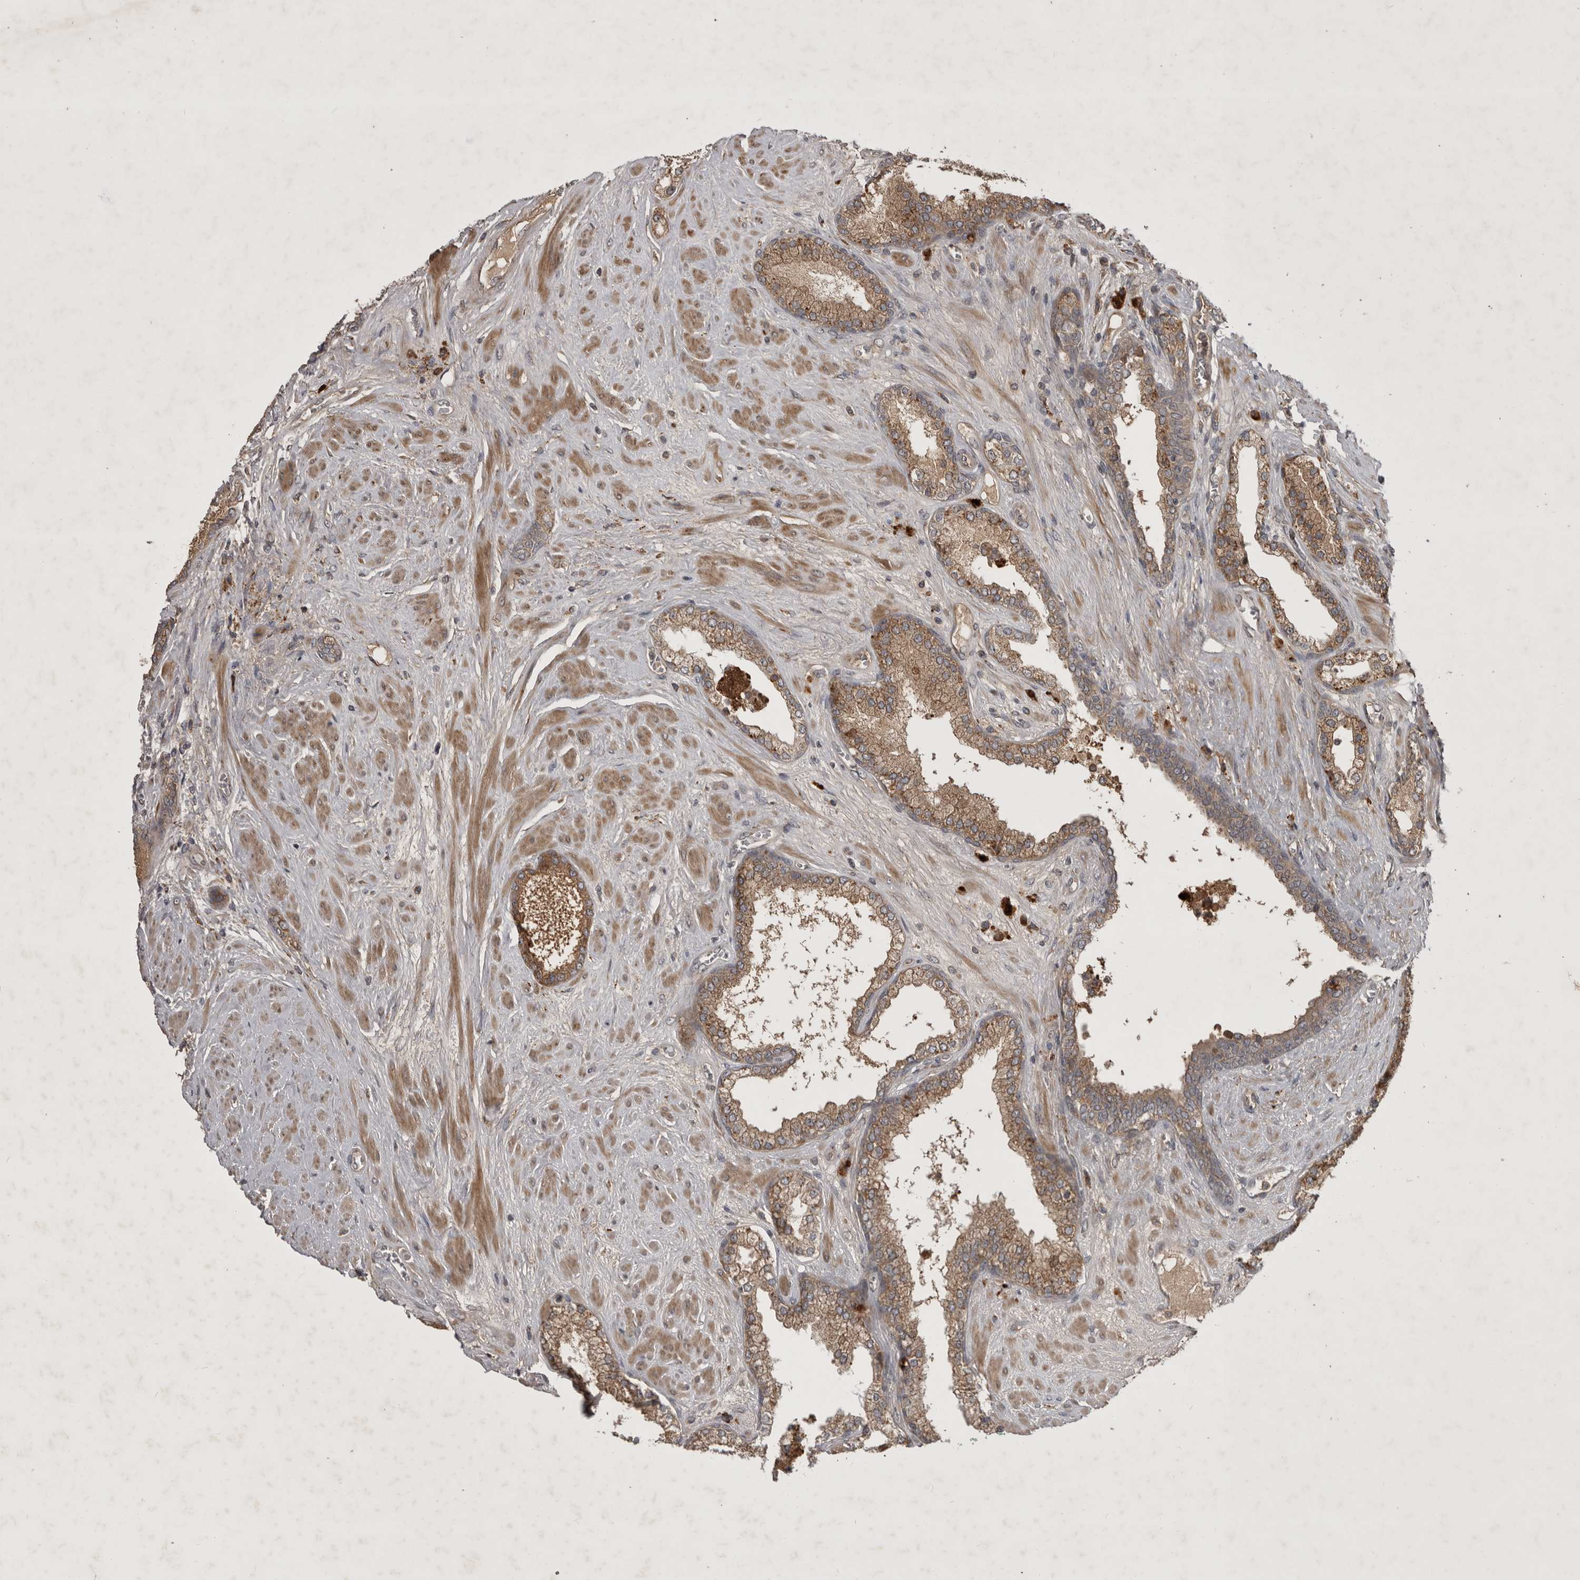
{"staining": {"intensity": "moderate", "quantity": ">75%", "location": "cytoplasmic/membranous"}, "tissue": "prostate cancer", "cell_type": "Tumor cells", "image_type": "cancer", "snomed": [{"axis": "morphology", "description": "Adenocarcinoma, Low grade"}, {"axis": "topography", "description": "Prostate"}], "caption": "DAB immunohistochemical staining of adenocarcinoma (low-grade) (prostate) shows moderate cytoplasmic/membranous protein positivity in about >75% of tumor cells.", "gene": "RAB3GAP2", "patient": {"sex": "male", "age": 62}}